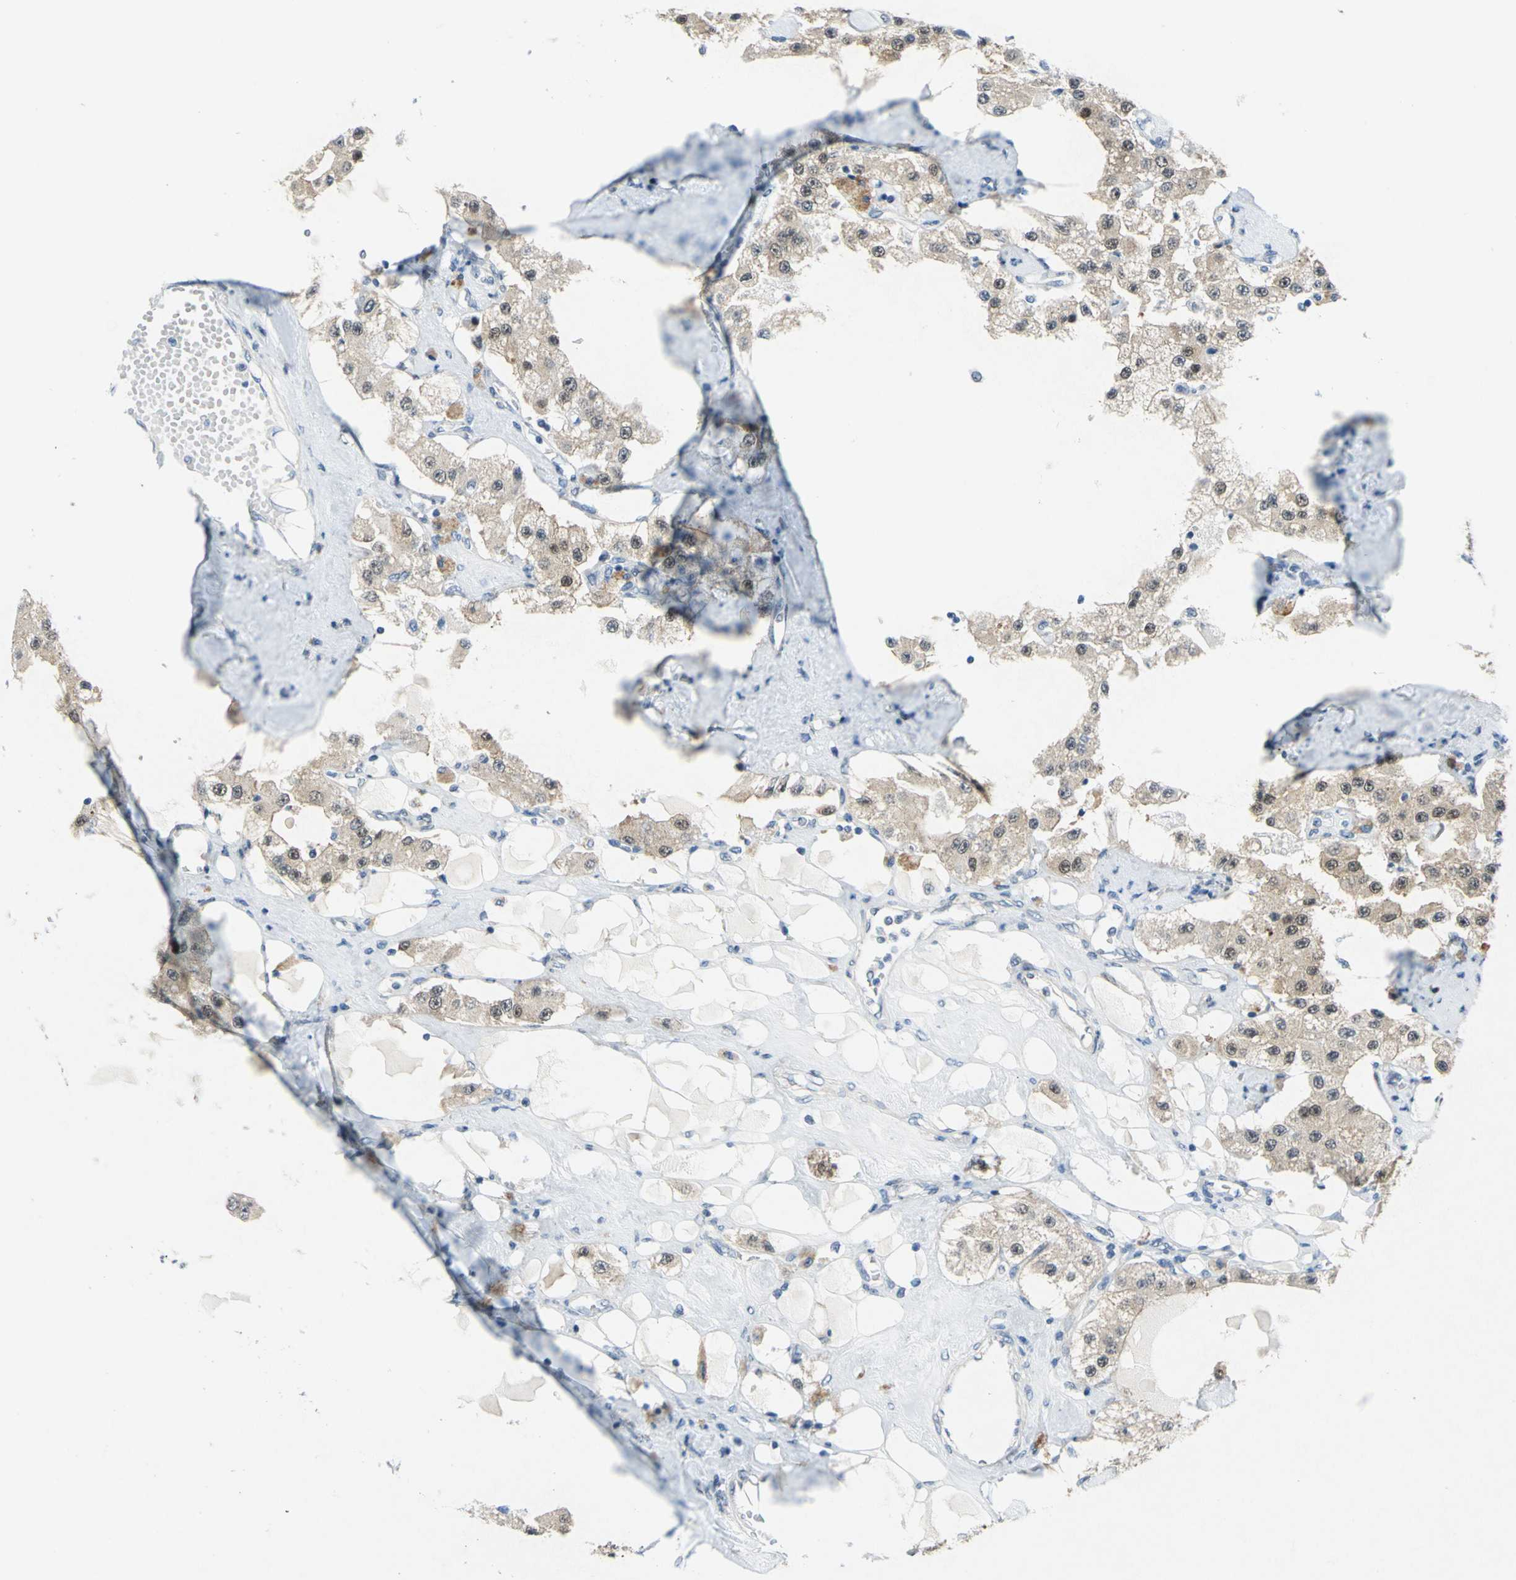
{"staining": {"intensity": "weak", "quantity": ">75%", "location": "cytoplasmic/membranous"}, "tissue": "carcinoid", "cell_type": "Tumor cells", "image_type": "cancer", "snomed": [{"axis": "morphology", "description": "Carcinoid, malignant, NOS"}, {"axis": "topography", "description": "Pancreas"}], "caption": "The histopathology image exhibits a brown stain indicating the presence of a protein in the cytoplasmic/membranous of tumor cells in malignant carcinoid.", "gene": "PIN1", "patient": {"sex": "male", "age": 41}}